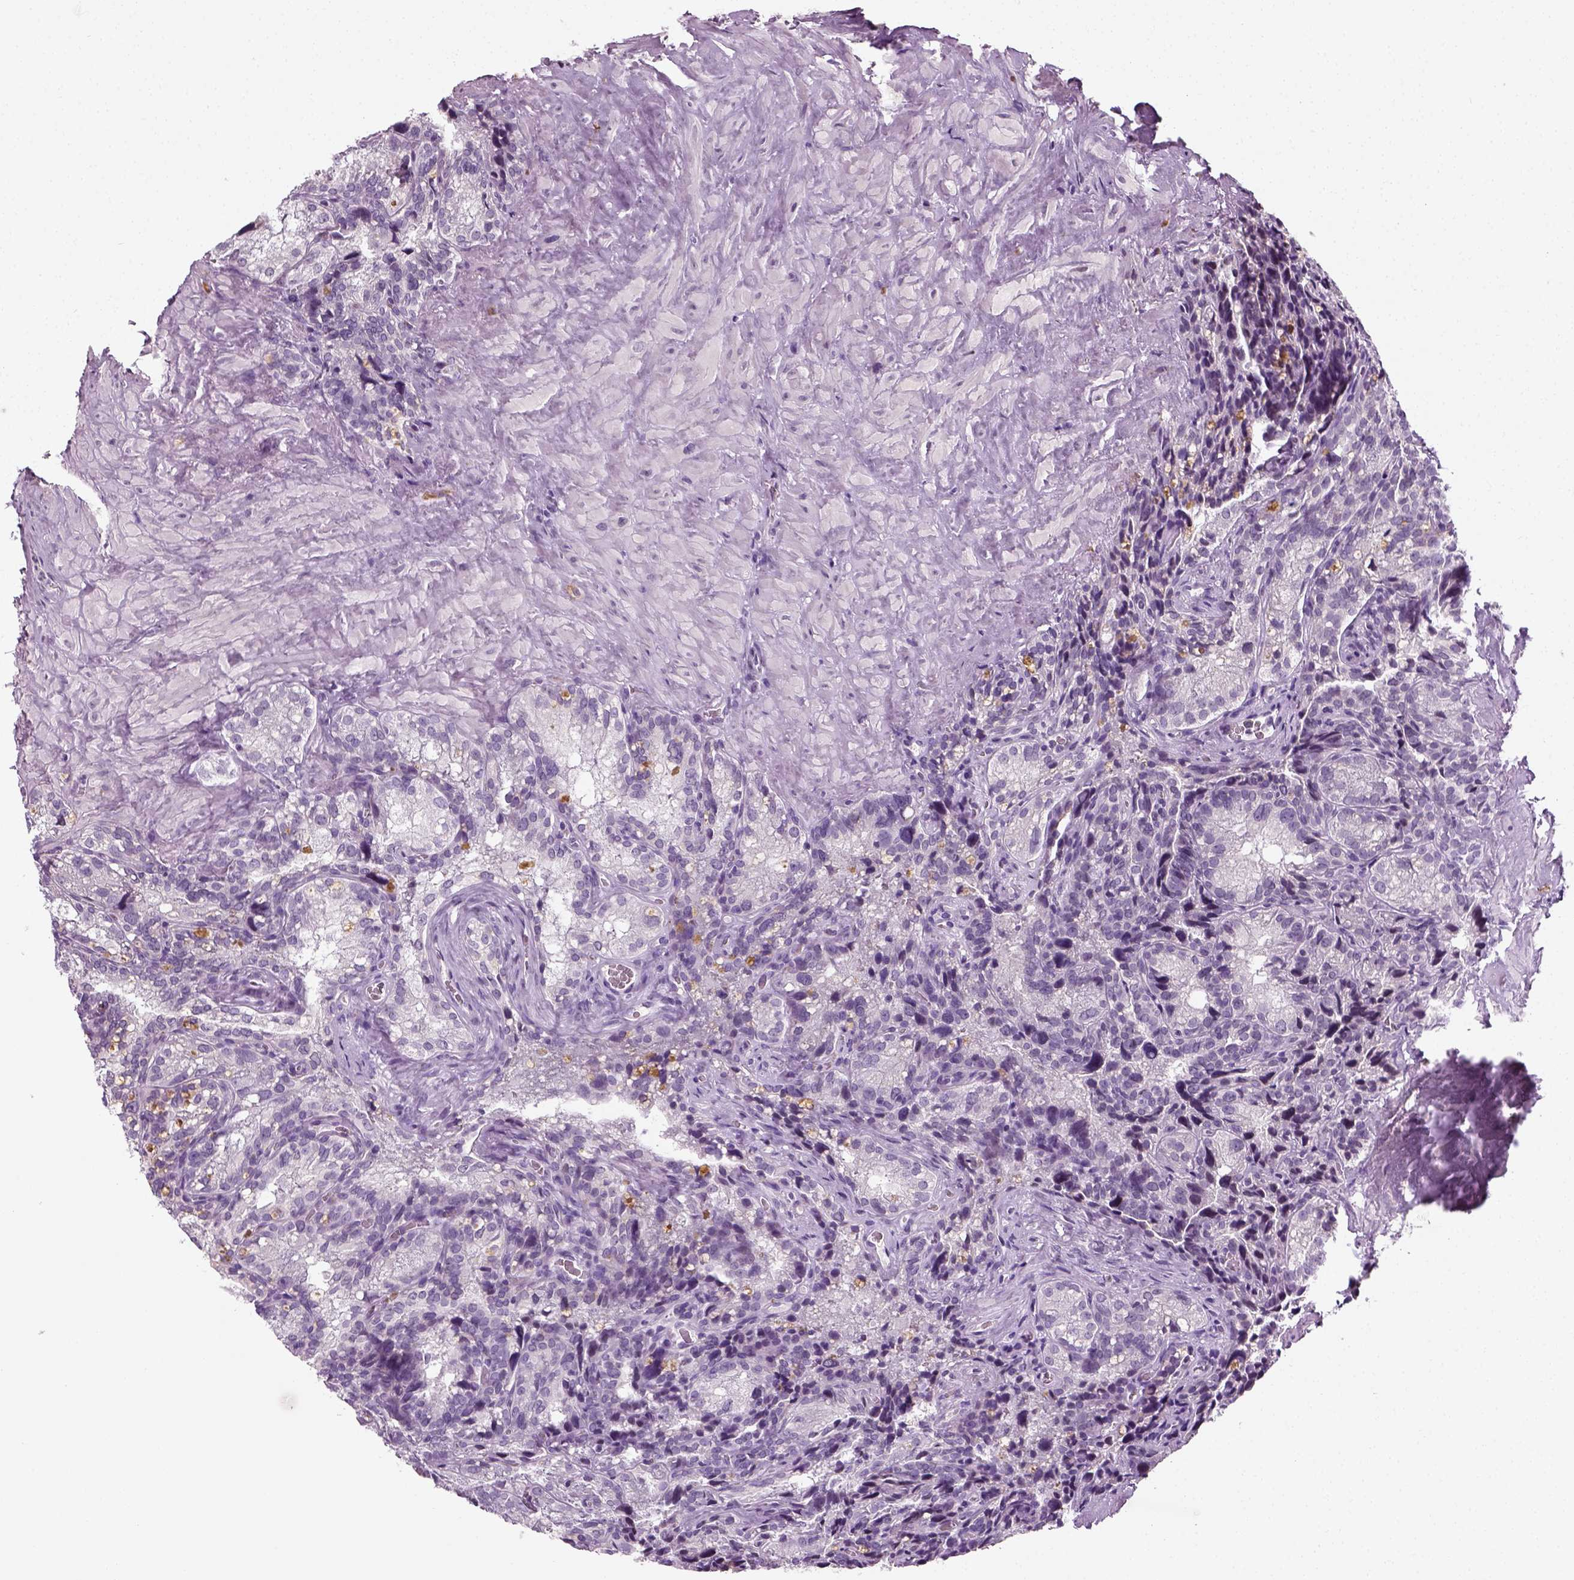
{"staining": {"intensity": "negative", "quantity": "none", "location": "none"}, "tissue": "seminal vesicle", "cell_type": "Glandular cells", "image_type": "normal", "snomed": [{"axis": "morphology", "description": "Normal tissue, NOS"}, {"axis": "topography", "description": "Prostate"}, {"axis": "topography", "description": "Seminal veicle"}], "caption": "Seminal vesicle was stained to show a protein in brown. There is no significant expression in glandular cells.", "gene": "SPATA31E1", "patient": {"sex": "male", "age": 71}}